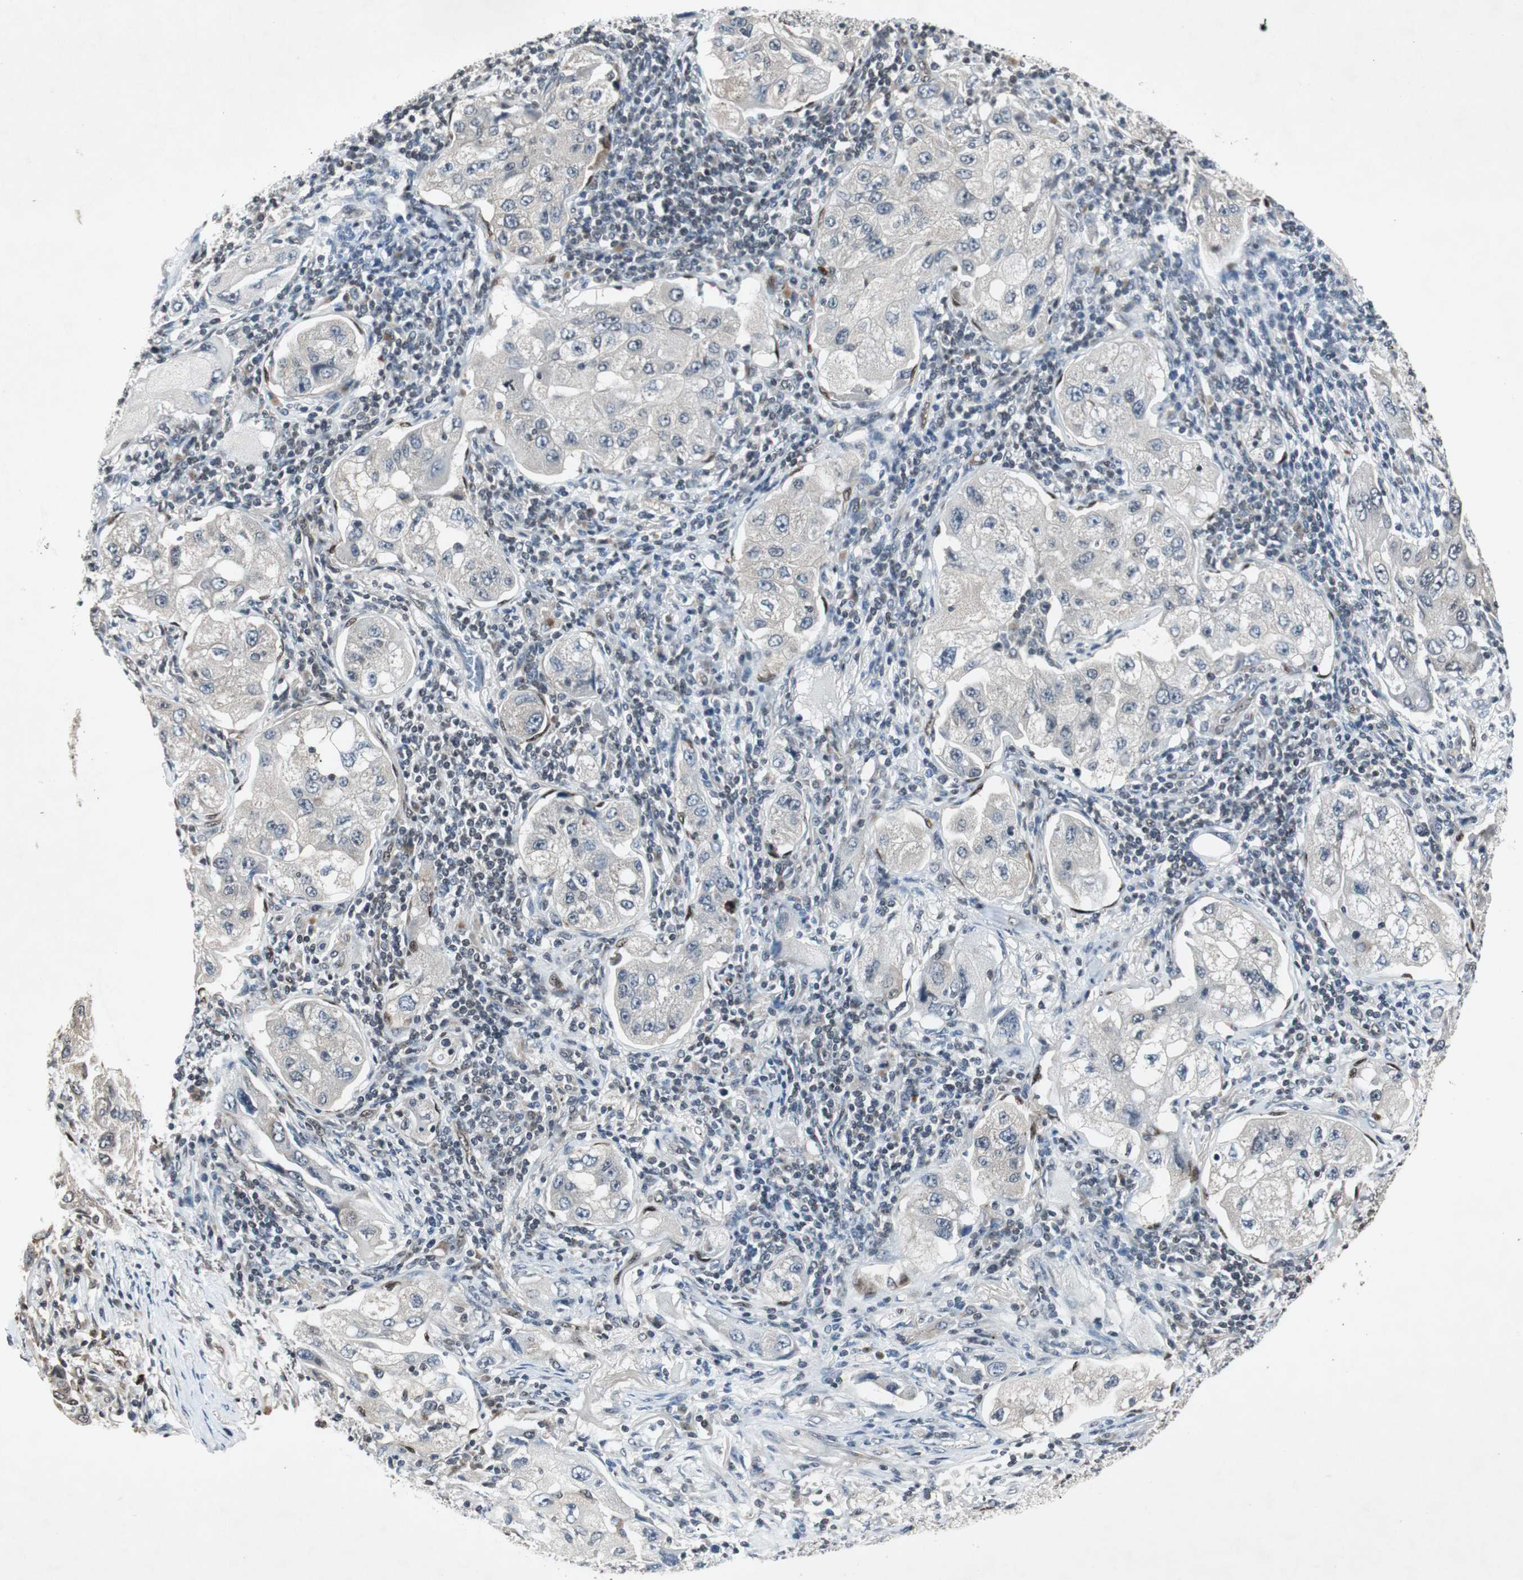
{"staining": {"intensity": "negative", "quantity": "none", "location": "none"}, "tissue": "lung cancer", "cell_type": "Tumor cells", "image_type": "cancer", "snomed": [{"axis": "morphology", "description": "Adenocarcinoma, NOS"}, {"axis": "topography", "description": "Lung"}], "caption": "Protein analysis of adenocarcinoma (lung) shows no significant positivity in tumor cells.", "gene": "SMAD1", "patient": {"sex": "female", "age": 65}}